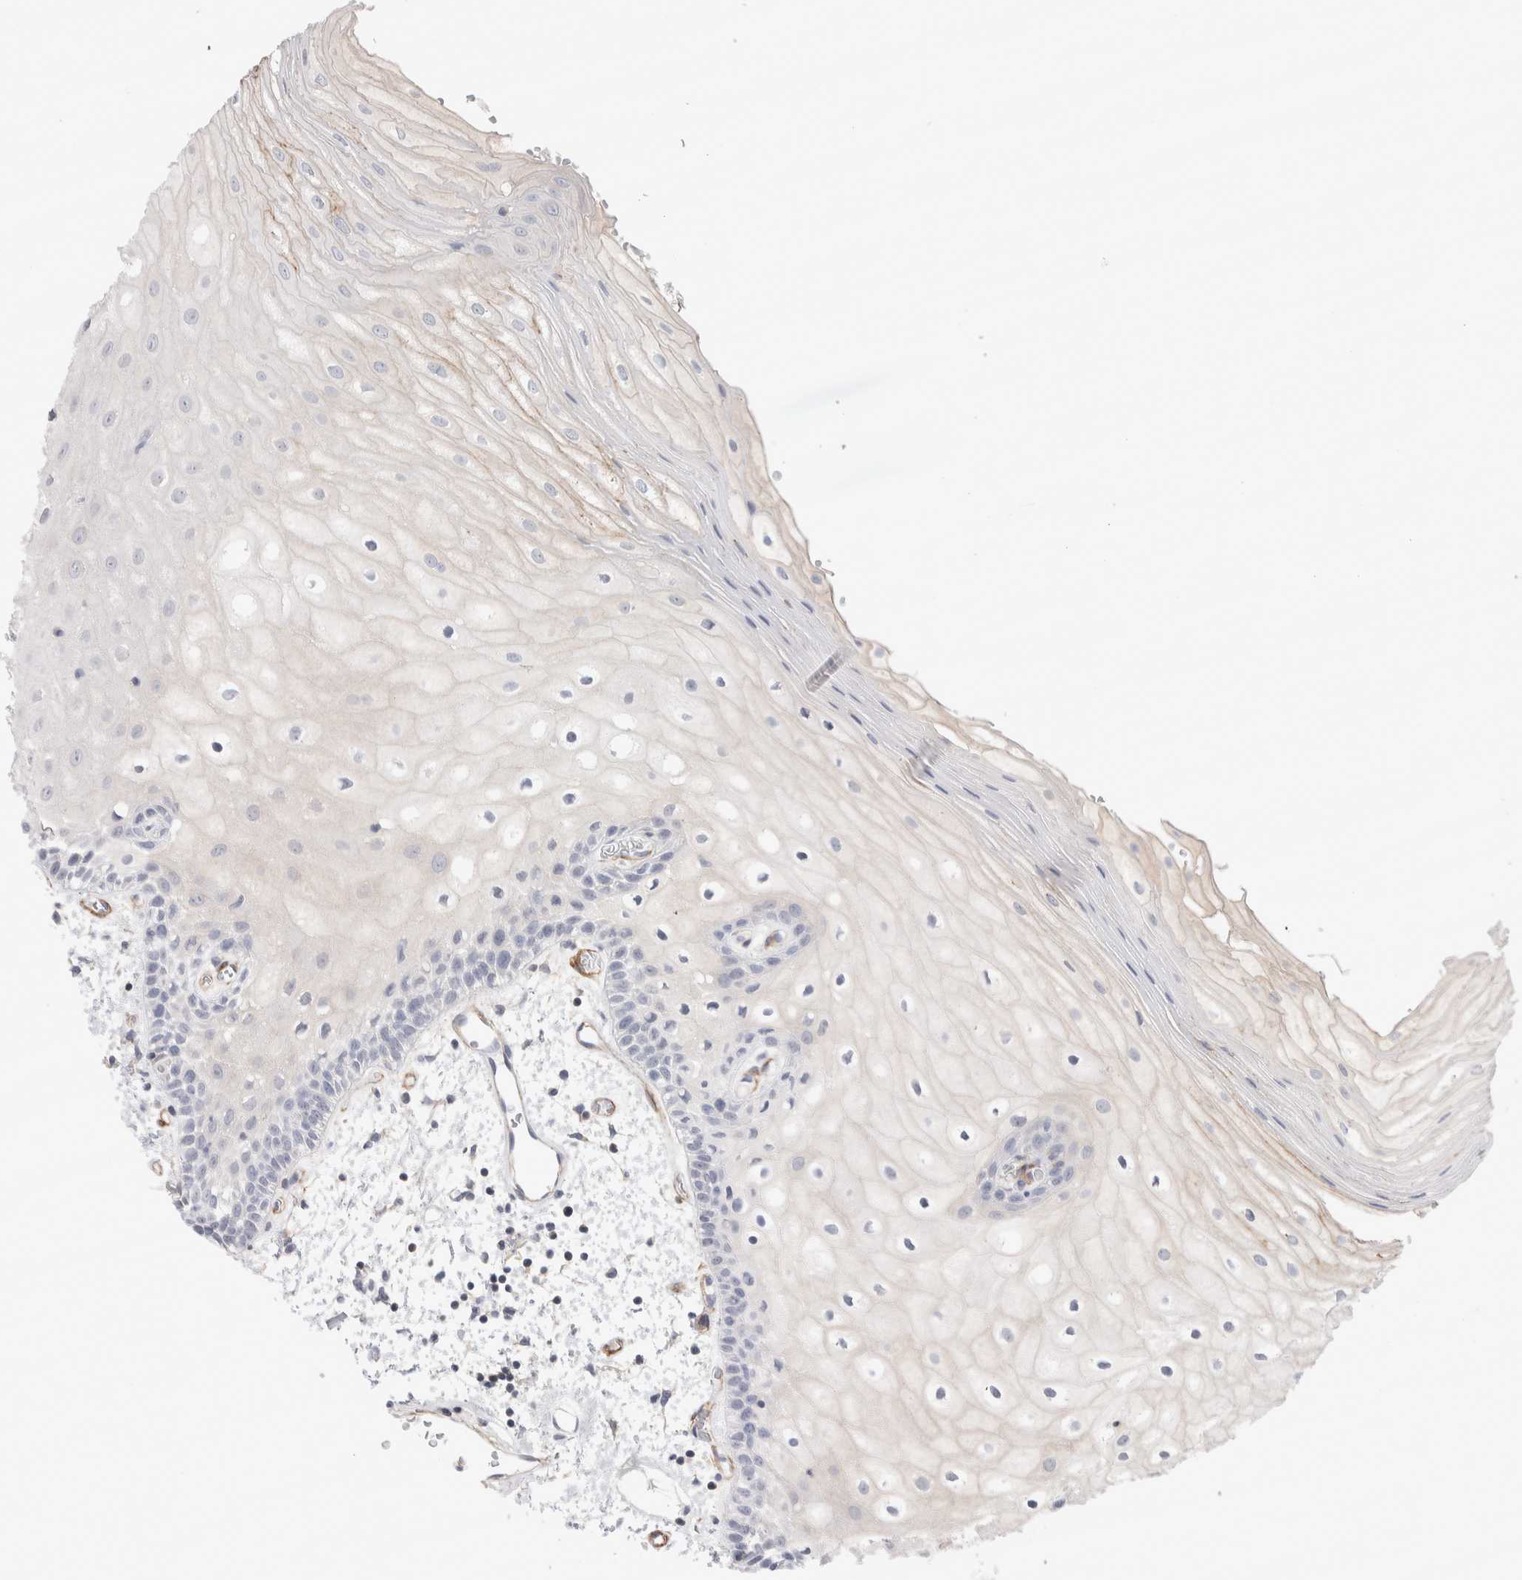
{"staining": {"intensity": "negative", "quantity": "none", "location": "none"}, "tissue": "oral mucosa", "cell_type": "Squamous epithelial cells", "image_type": "normal", "snomed": [{"axis": "morphology", "description": "Normal tissue, NOS"}, {"axis": "topography", "description": "Oral tissue"}], "caption": "DAB (3,3'-diaminobenzidine) immunohistochemical staining of unremarkable oral mucosa reveals no significant positivity in squamous epithelial cells. Nuclei are stained in blue.", "gene": "SEPTIN4", "patient": {"sex": "male", "age": 52}}